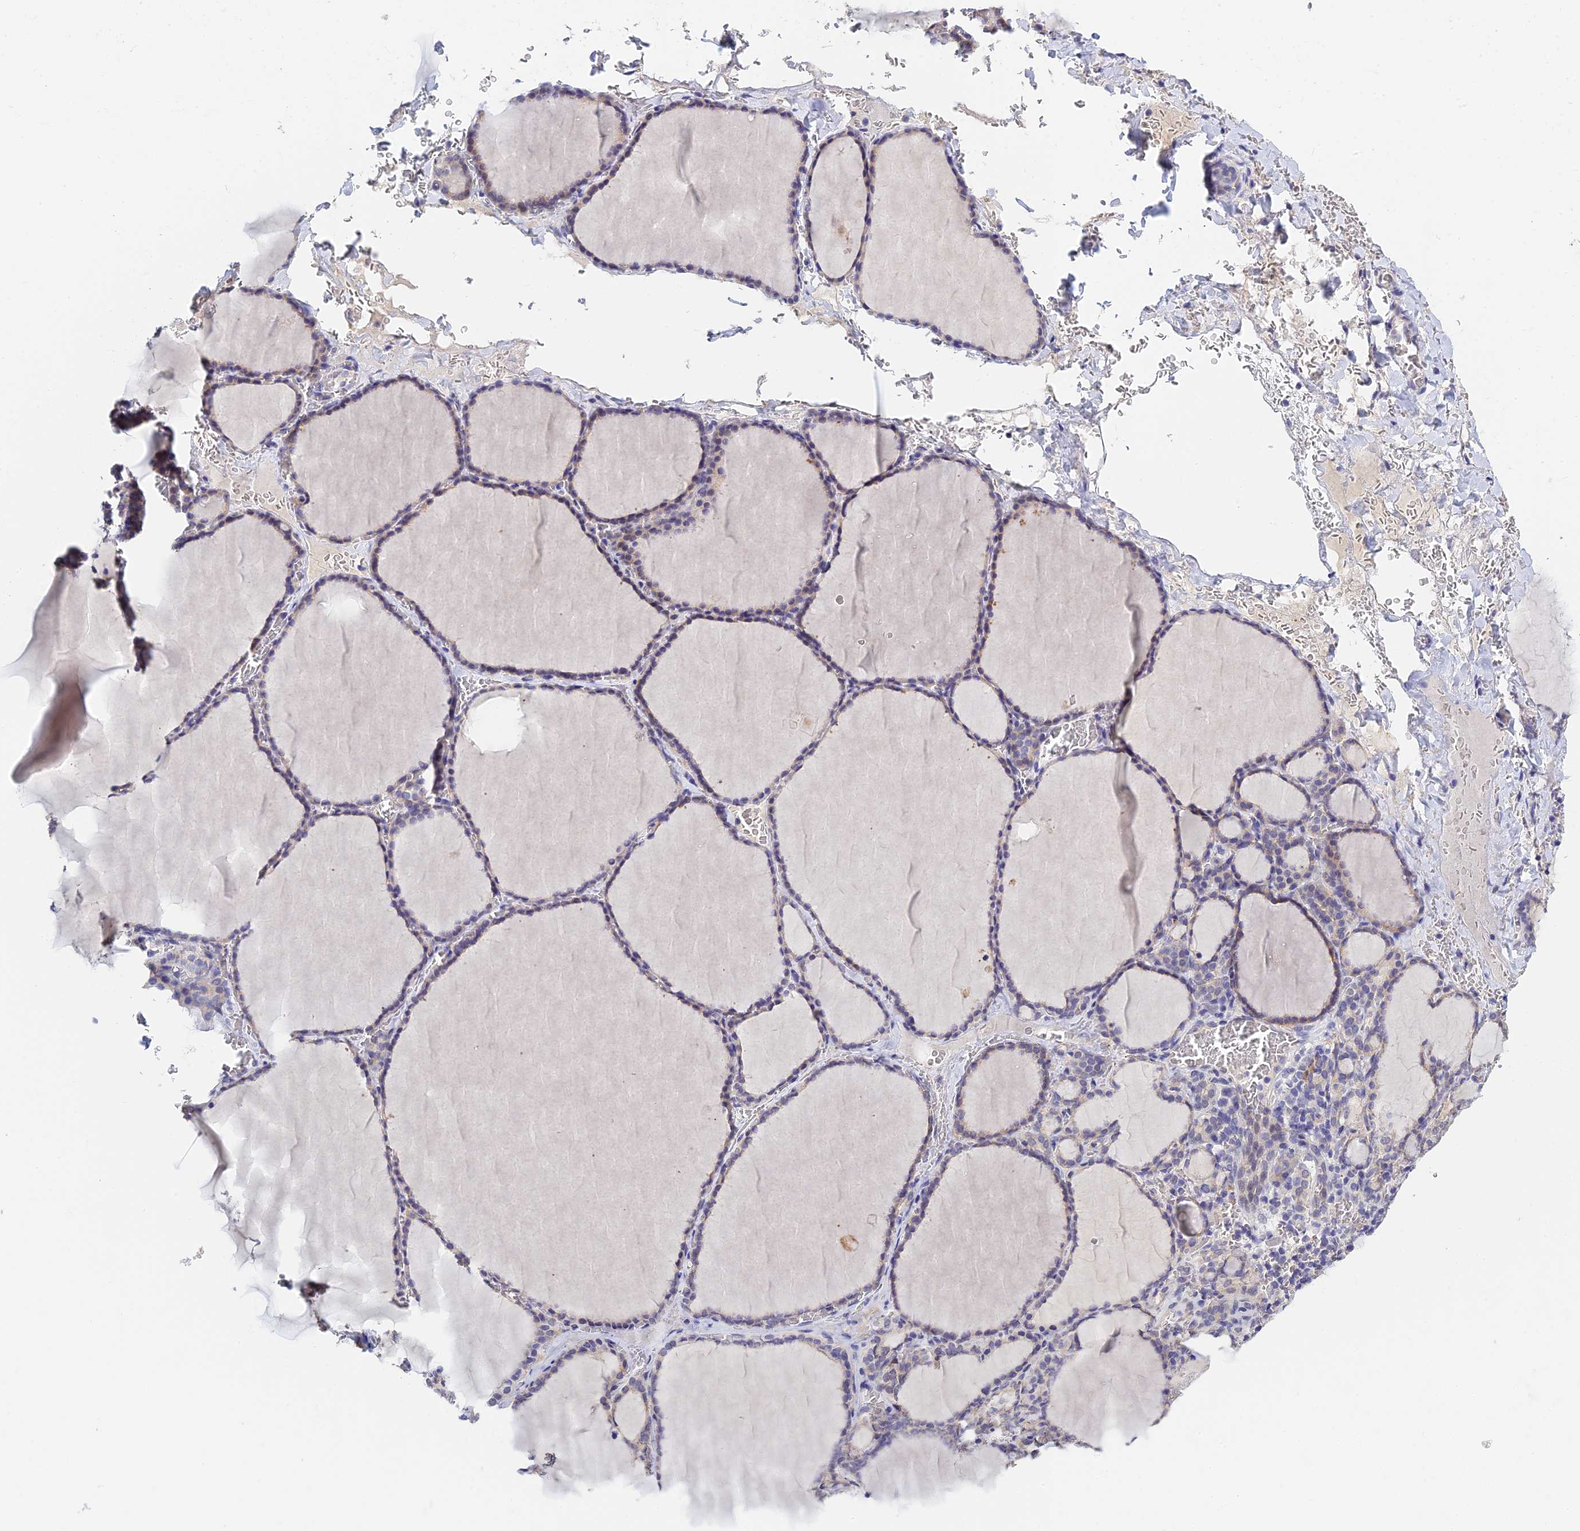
{"staining": {"intensity": "weak", "quantity": "<25%", "location": "cytoplasmic/membranous"}, "tissue": "thyroid gland", "cell_type": "Glandular cells", "image_type": "normal", "snomed": [{"axis": "morphology", "description": "Normal tissue, NOS"}, {"axis": "topography", "description": "Thyroid gland"}], "caption": "Thyroid gland stained for a protein using IHC shows no positivity glandular cells.", "gene": "HOXB1", "patient": {"sex": "female", "age": 39}}